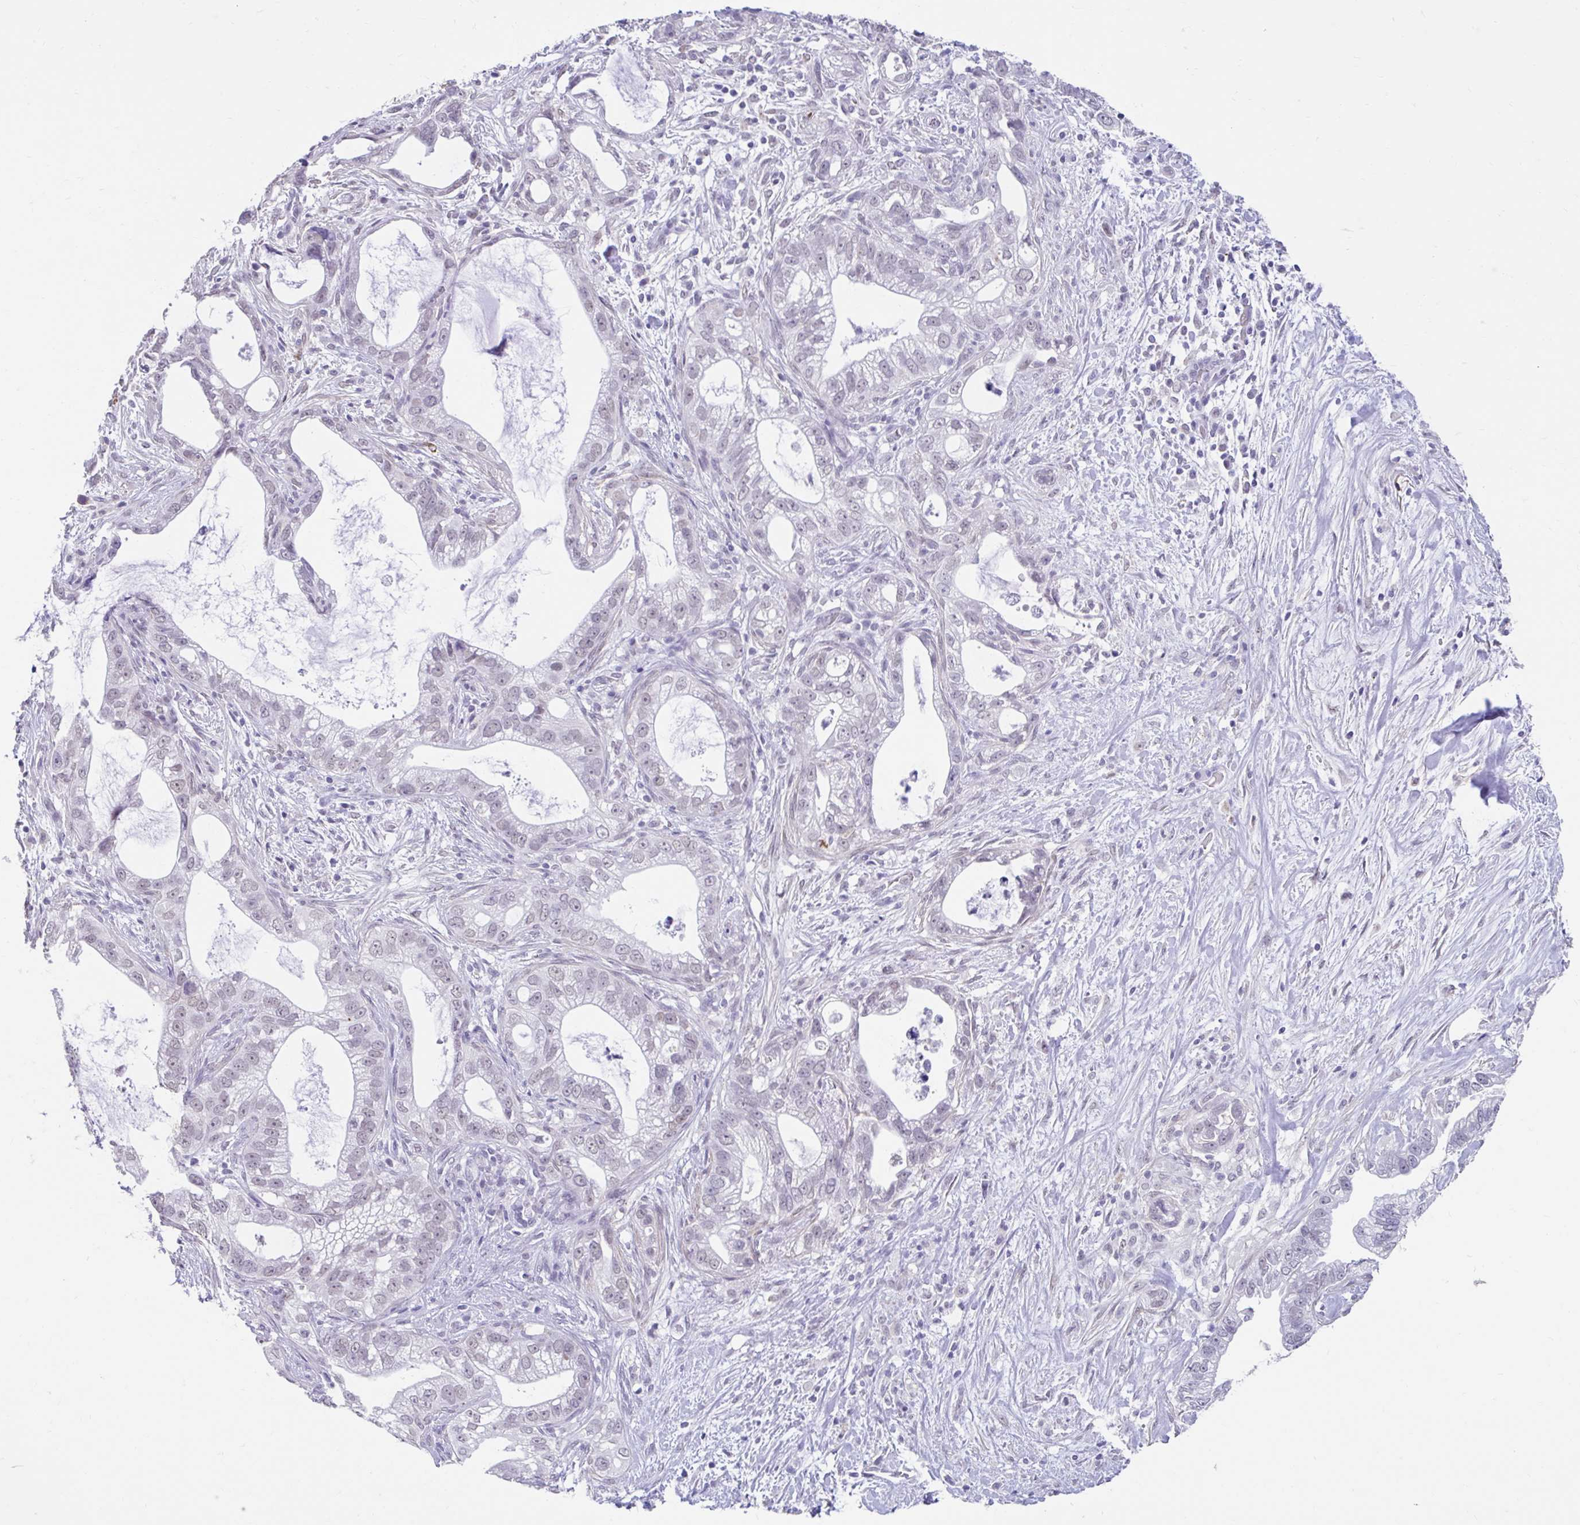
{"staining": {"intensity": "negative", "quantity": "none", "location": "none"}, "tissue": "pancreatic cancer", "cell_type": "Tumor cells", "image_type": "cancer", "snomed": [{"axis": "morphology", "description": "Adenocarcinoma, NOS"}, {"axis": "topography", "description": "Pancreas"}], "caption": "Immunohistochemical staining of human pancreatic cancer (adenocarcinoma) exhibits no significant positivity in tumor cells.", "gene": "DCAF17", "patient": {"sex": "male", "age": 70}}